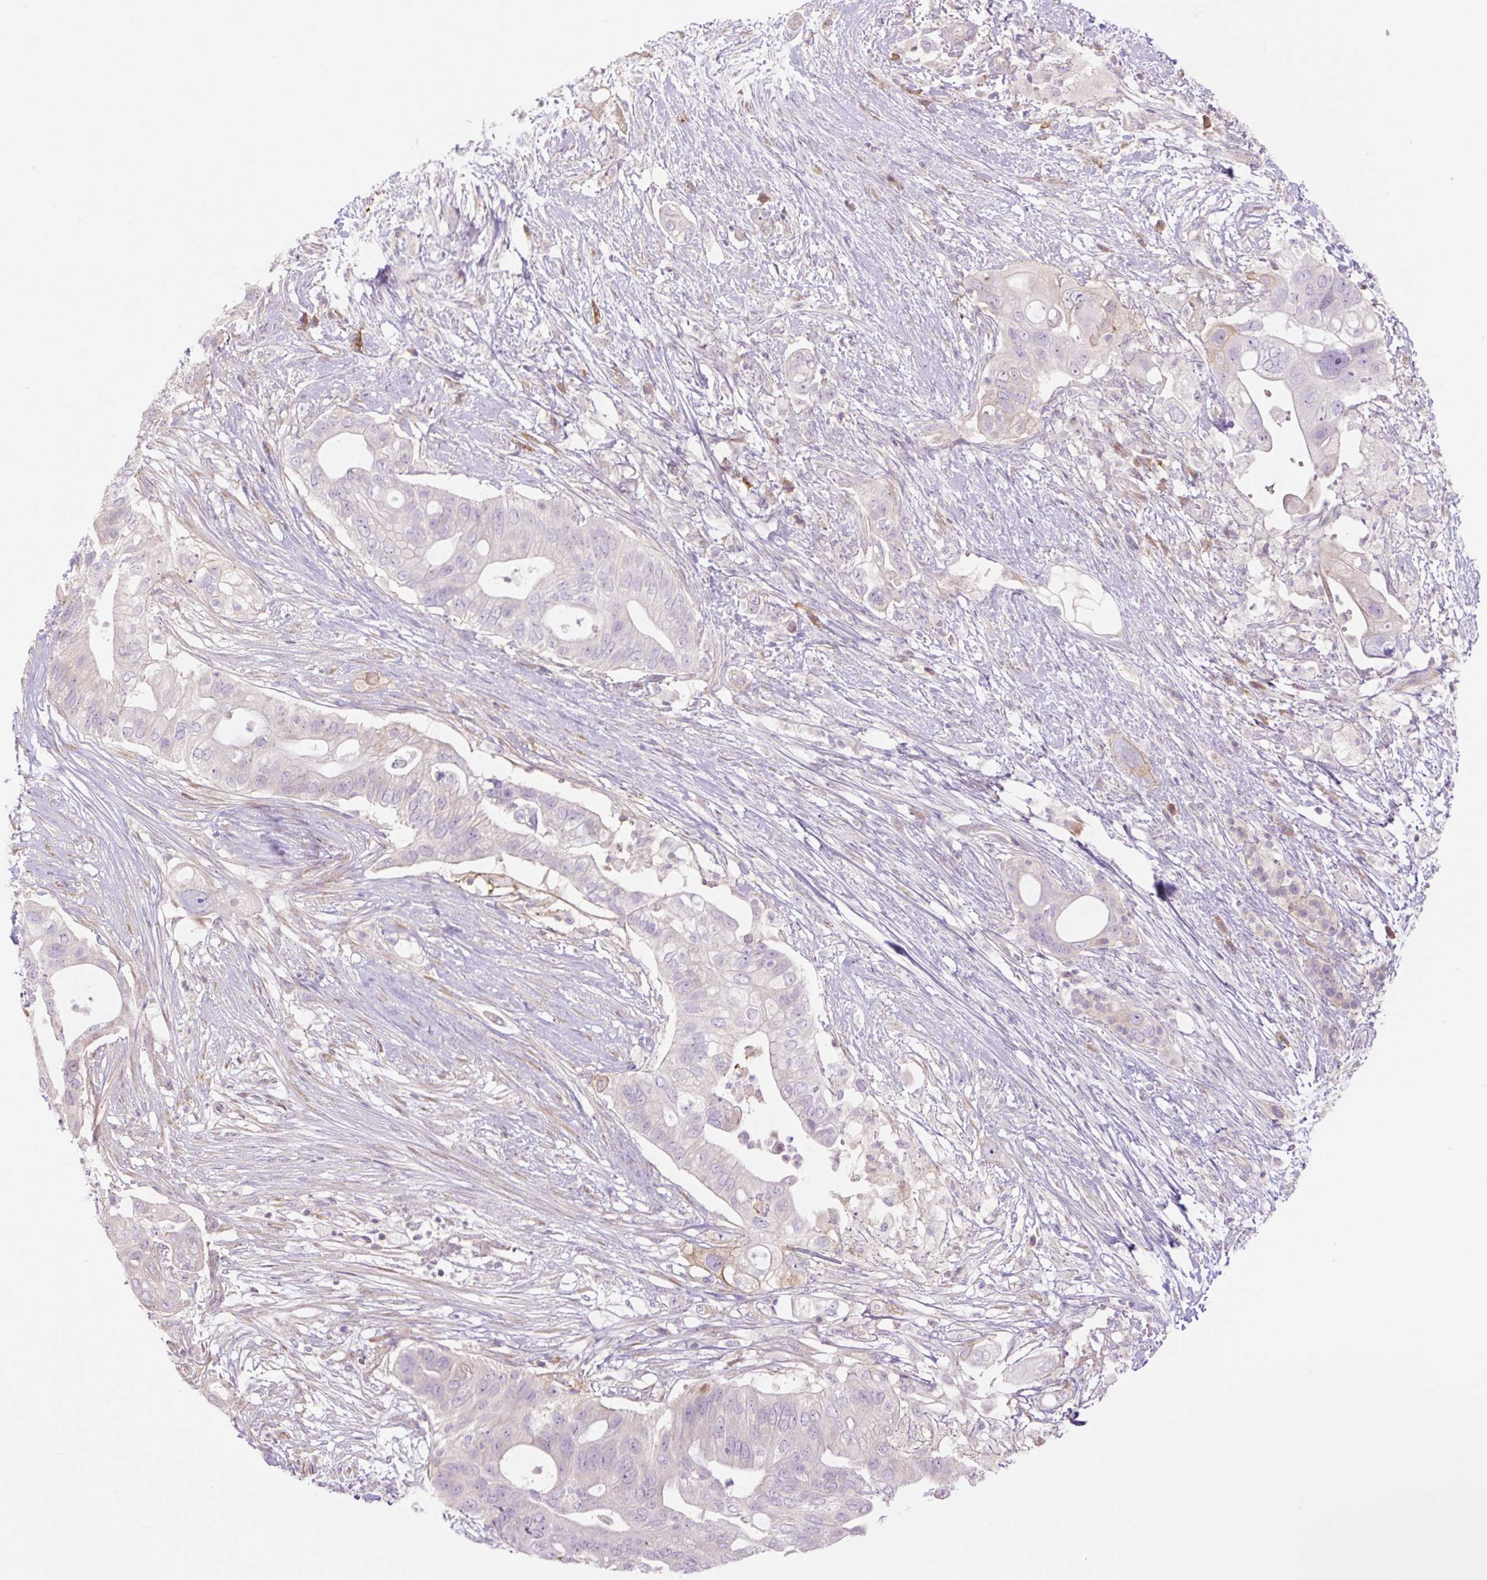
{"staining": {"intensity": "weak", "quantity": "<25%", "location": "cytoplasmic/membranous"}, "tissue": "pancreatic cancer", "cell_type": "Tumor cells", "image_type": "cancer", "snomed": [{"axis": "morphology", "description": "Adenocarcinoma, NOS"}, {"axis": "topography", "description": "Pancreas"}], "caption": "The immunohistochemistry (IHC) photomicrograph has no significant positivity in tumor cells of pancreatic adenocarcinoma tissue.", "gene": "GRID2", "patient": {"sex": "female", "age": 72}}